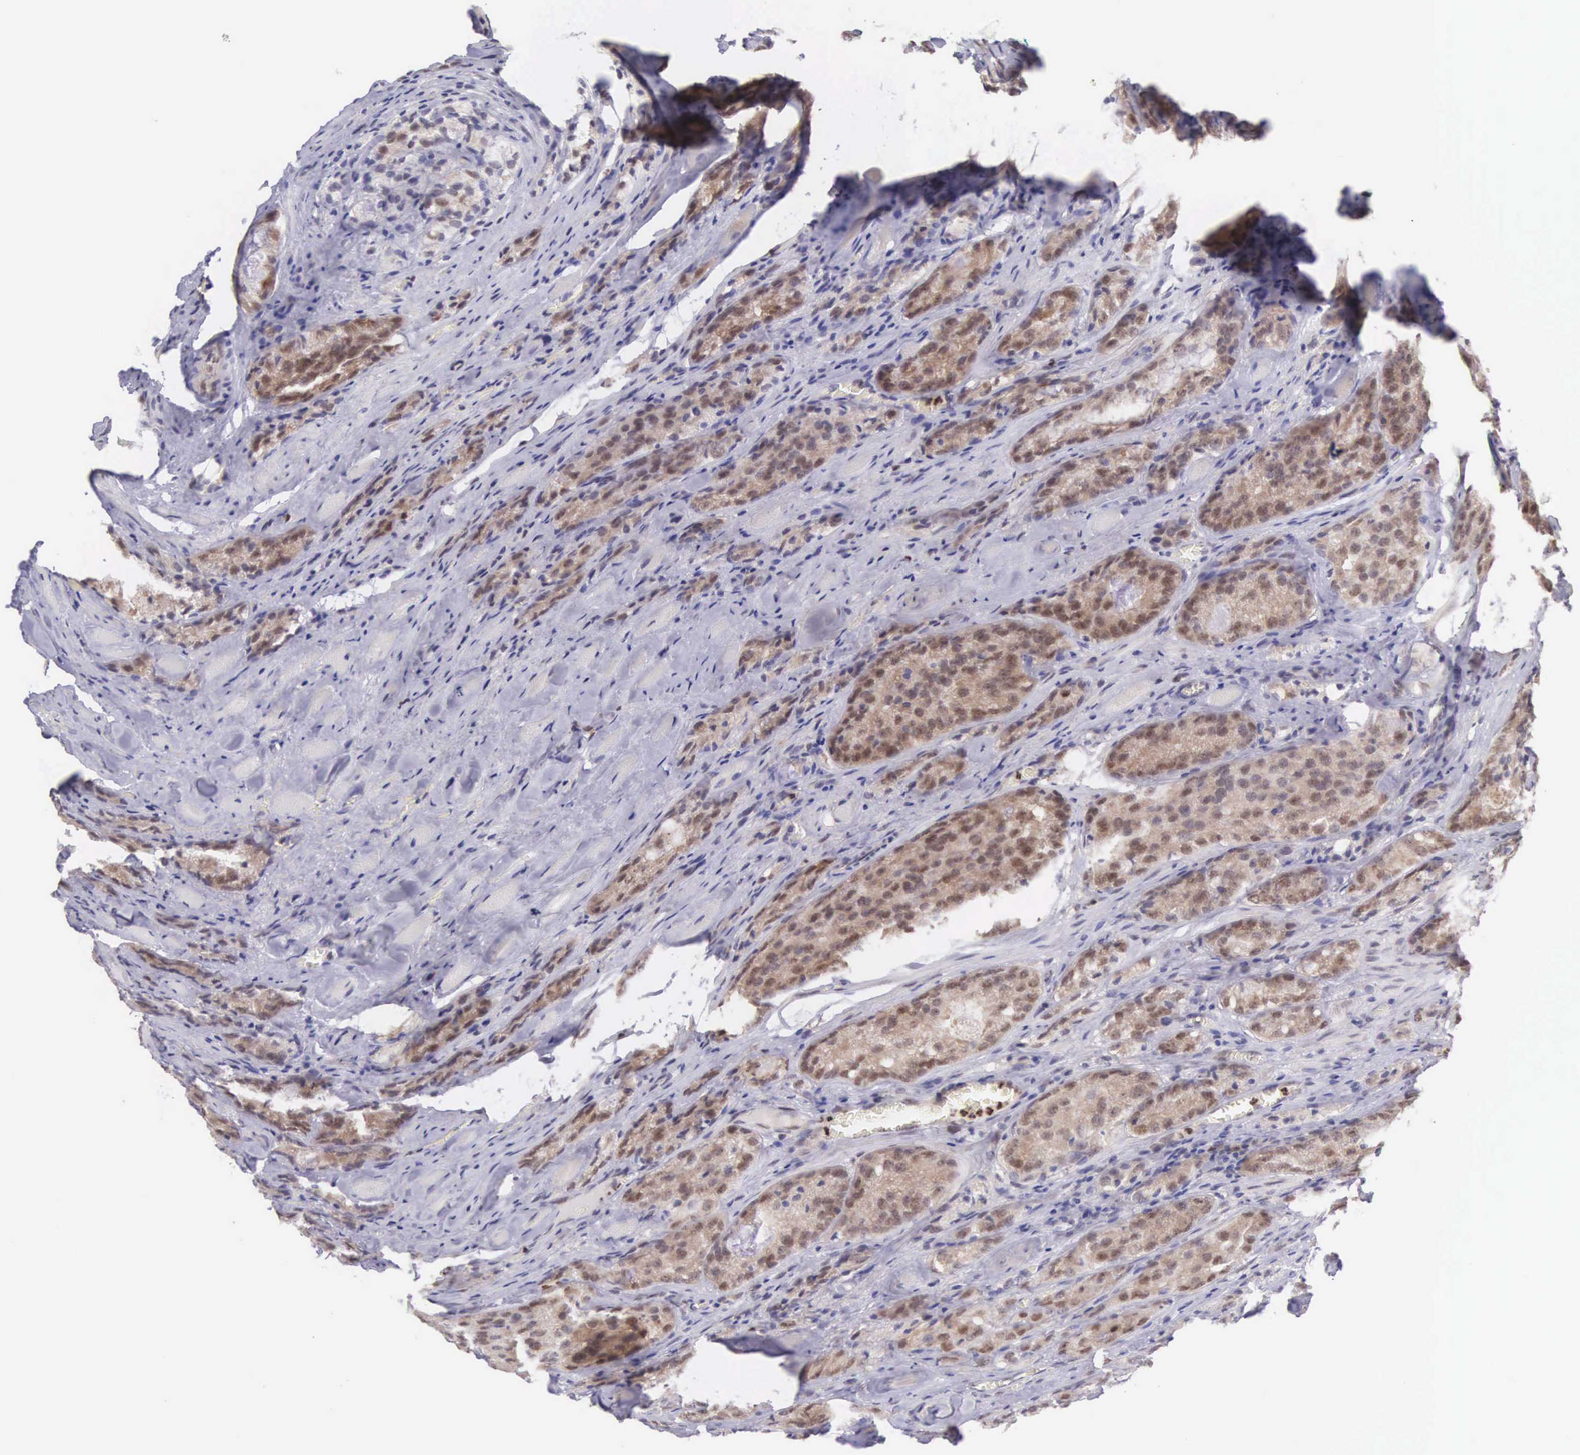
{"staining": {"intensity": "moderate", "quantity": ">75%", "location": "cytoplasmic/membranous,nuclear"}, "tissue": "prostate cancer", "cell_type": "Tumor cells", "image_type": "cancer", "snomed": [{"axis": "morphology", "description": "Adenocarcinoma, Medium grade"}, {"axis": "topography", "description": "Prostate"}], "caption": "DAB immunohistochemical staining of prostate cancer demonstrates moderate cytoplasmic/membranous and nuclear protein expression in about >75% of tumor cells.", "gene": "GRK3", "patient": {"sex": "male", "age": 60}}